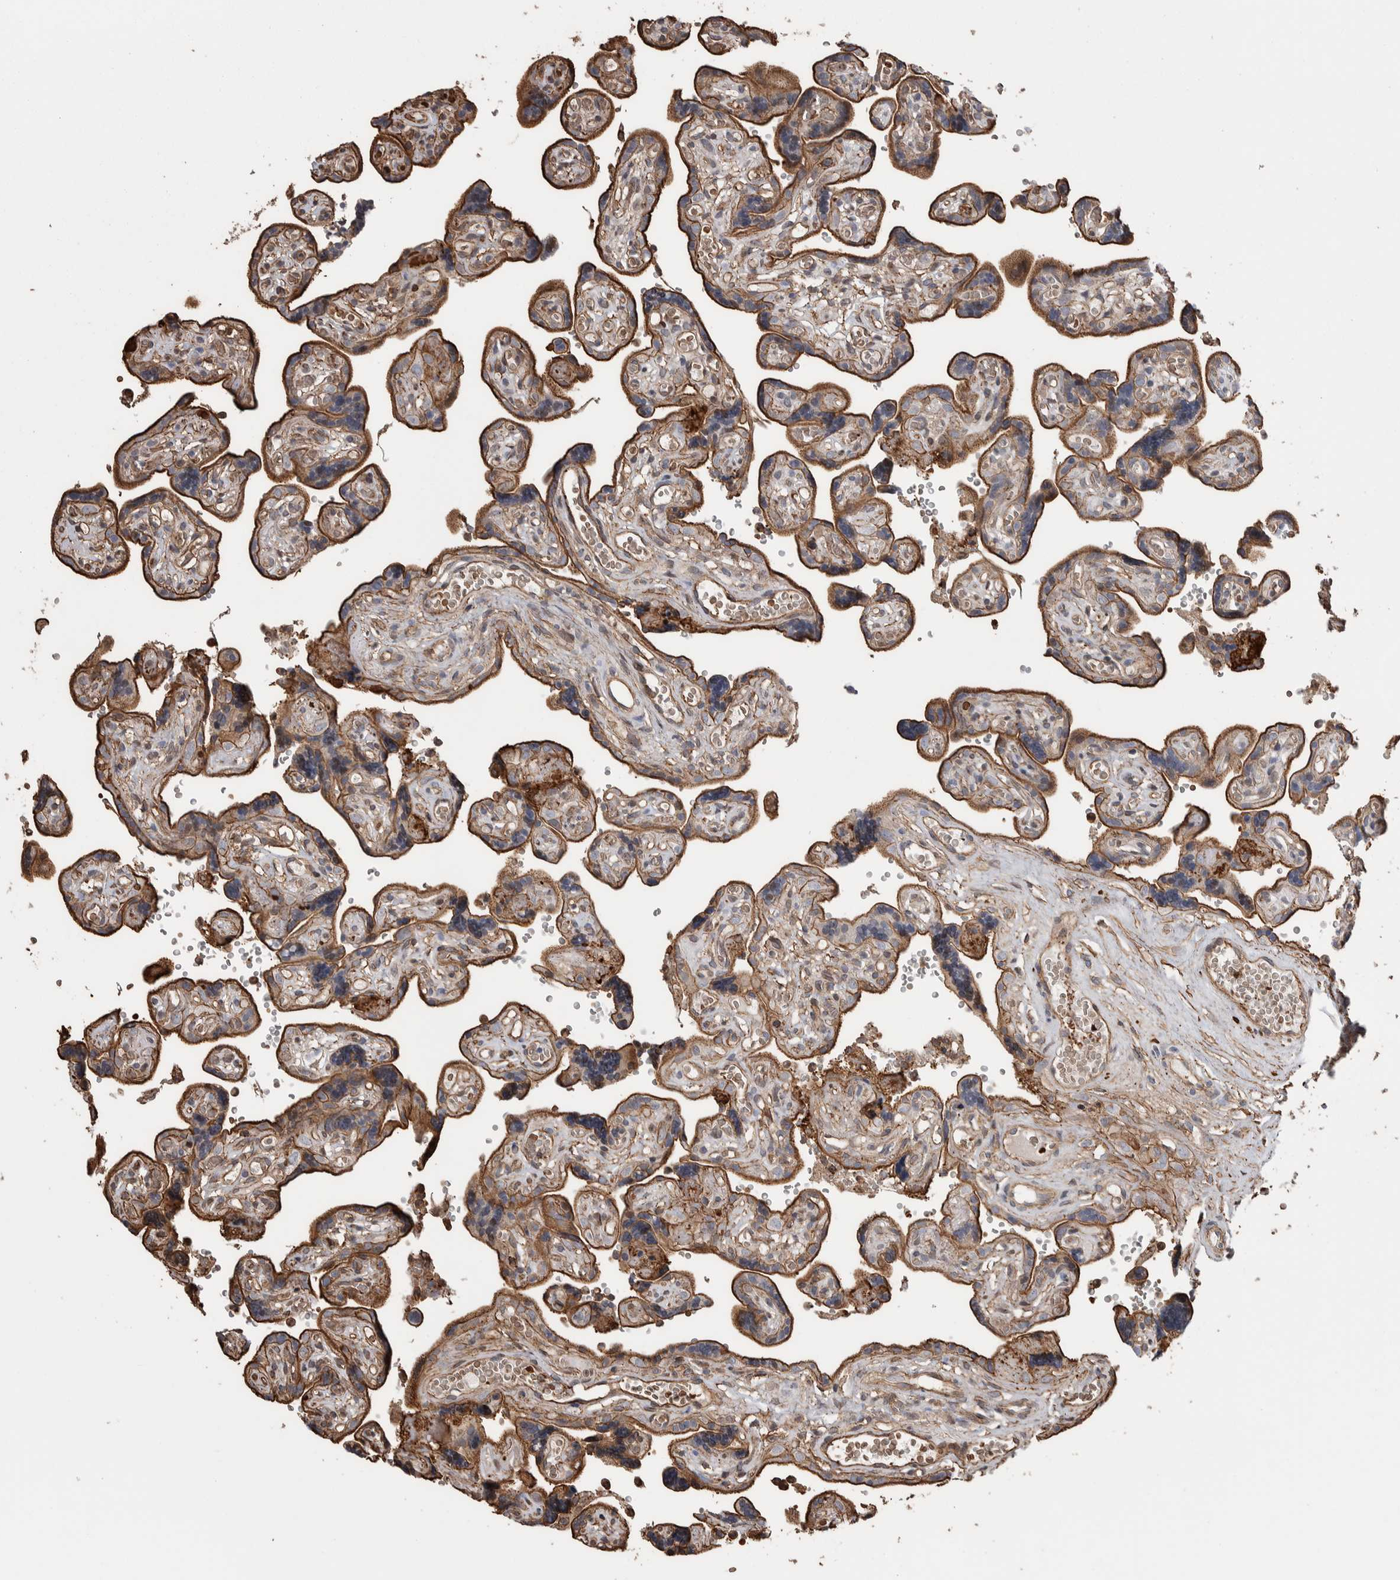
{"staining": {"intensity": "moderate", "quantity": ">75%", "location": "cytoplasmic/membranous"}, "tissue": "placenta", "cell_type": "Trophoblastic cells", "image_type": "normal", "snomed": [{"axis": "morphology", "description": "Normal tissue, NOS"}, {"axis": "topography", "description": "Placenta"}], "caption": "Moderate cytoplasmic/membranous protein staining is seen in about >75% of trophoblastic cells in placenta. (Stains: DAB in brown, nuclei in blue, Microscopy: brightfield microscopy at high magnification).", "gene": "ENPP2", "patient": {"sex": "female", "age": 30}}